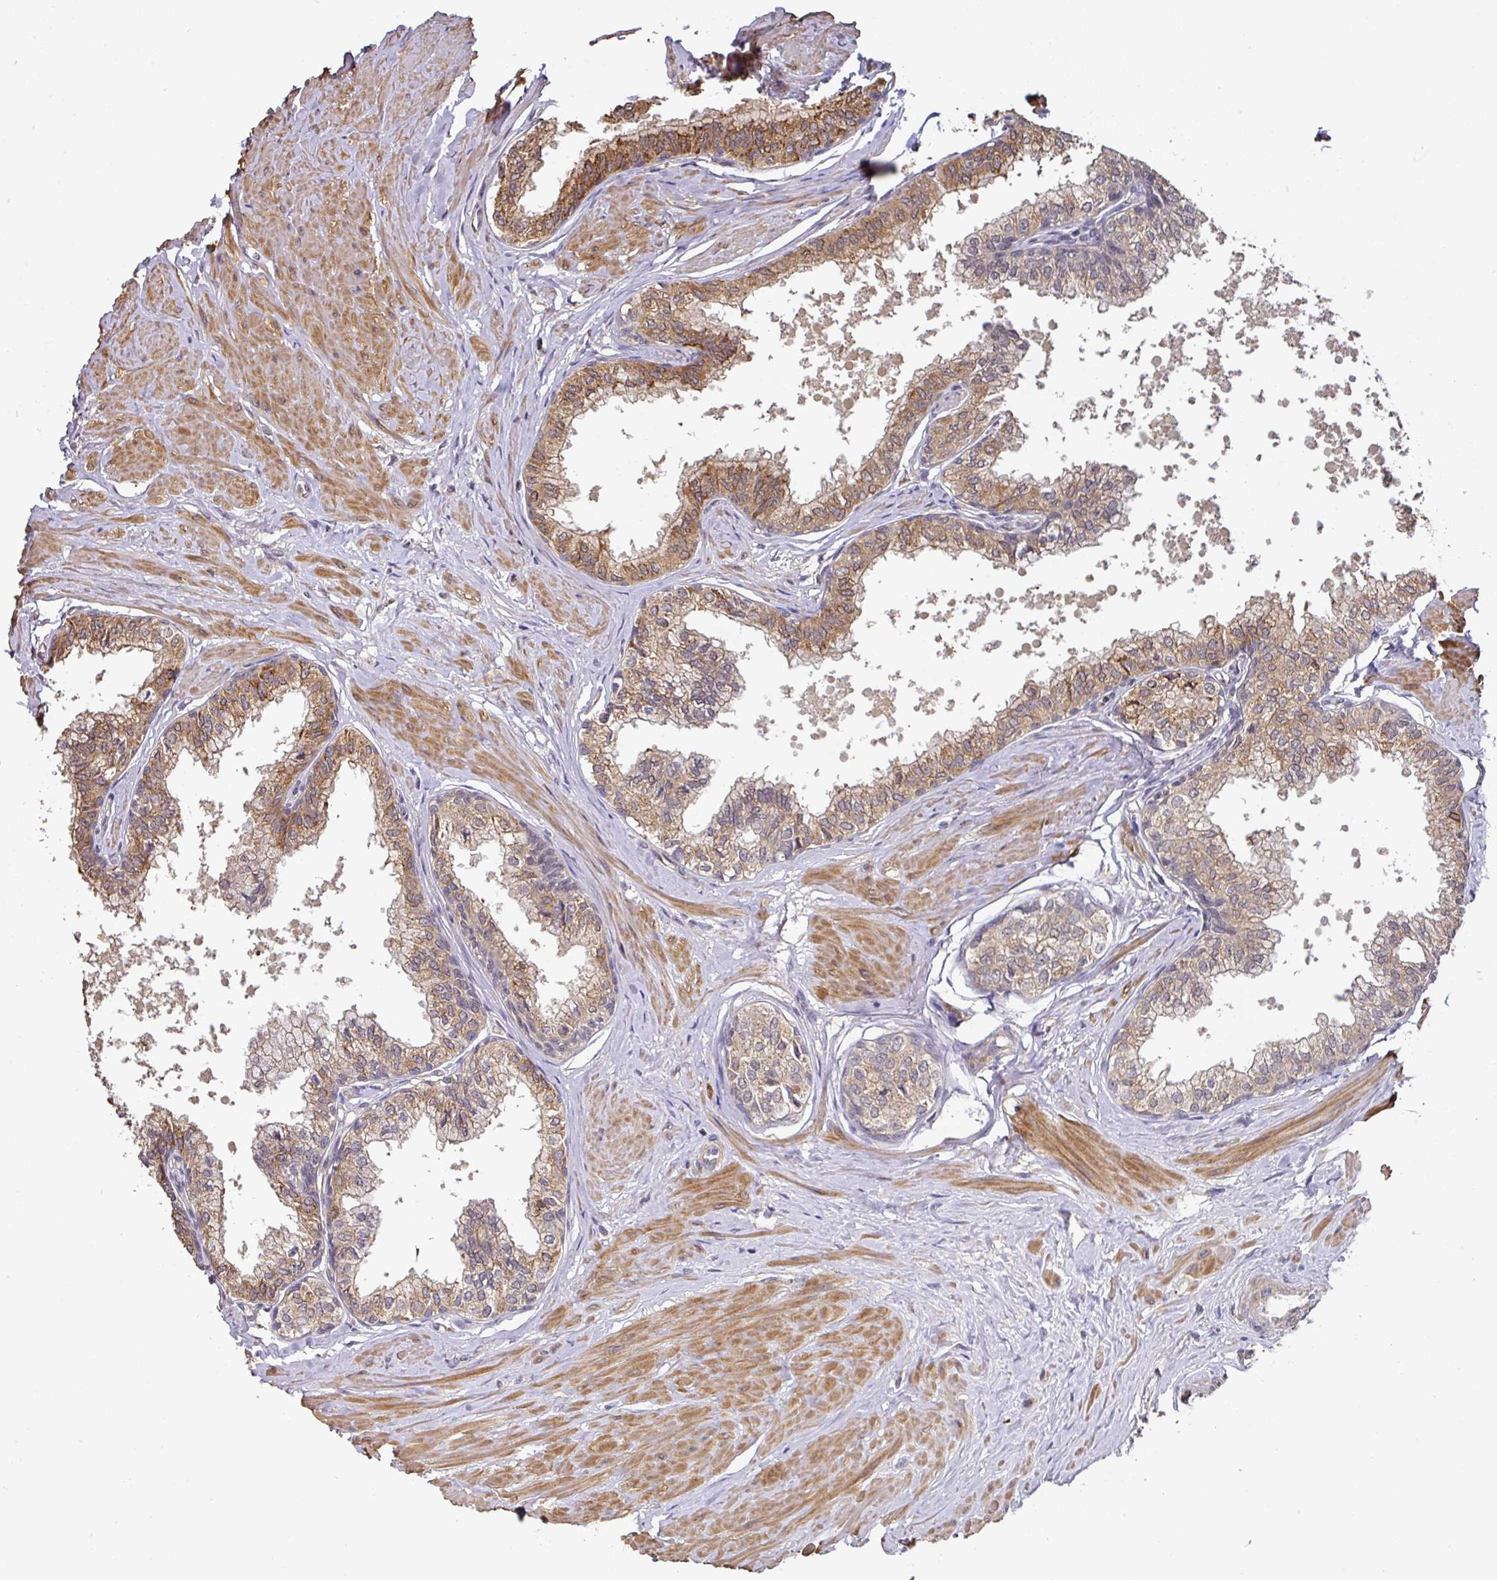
{"staining": {"intensity": "moderate", "quantity": "25%-75%", "location": "cytoplasmic/membranous"}, "tissue": "seminal vesicle", "cell_type": "Glandular cells", "image_type": "normal", "snomed": [{"axis": "morphology", "description": "Normal tissue, NOS"}, {"axis": "topography", "description": "Prostate"}, {"axis": "topography", "description": "Seminal veicle"}], "caption": "IHC micrograph of benign seminal vesicle: seminal vesicle stained using immunohistochemistry (IHC) demonstrates medium levels of moderate protein expression localized specifically in the cytoplasmic/membranous of glandular cells, appearing as a cytoplasmic/membranous brown color.", "gene": "ACVR2B", "patient": {"sex": "male", "age": 60}}